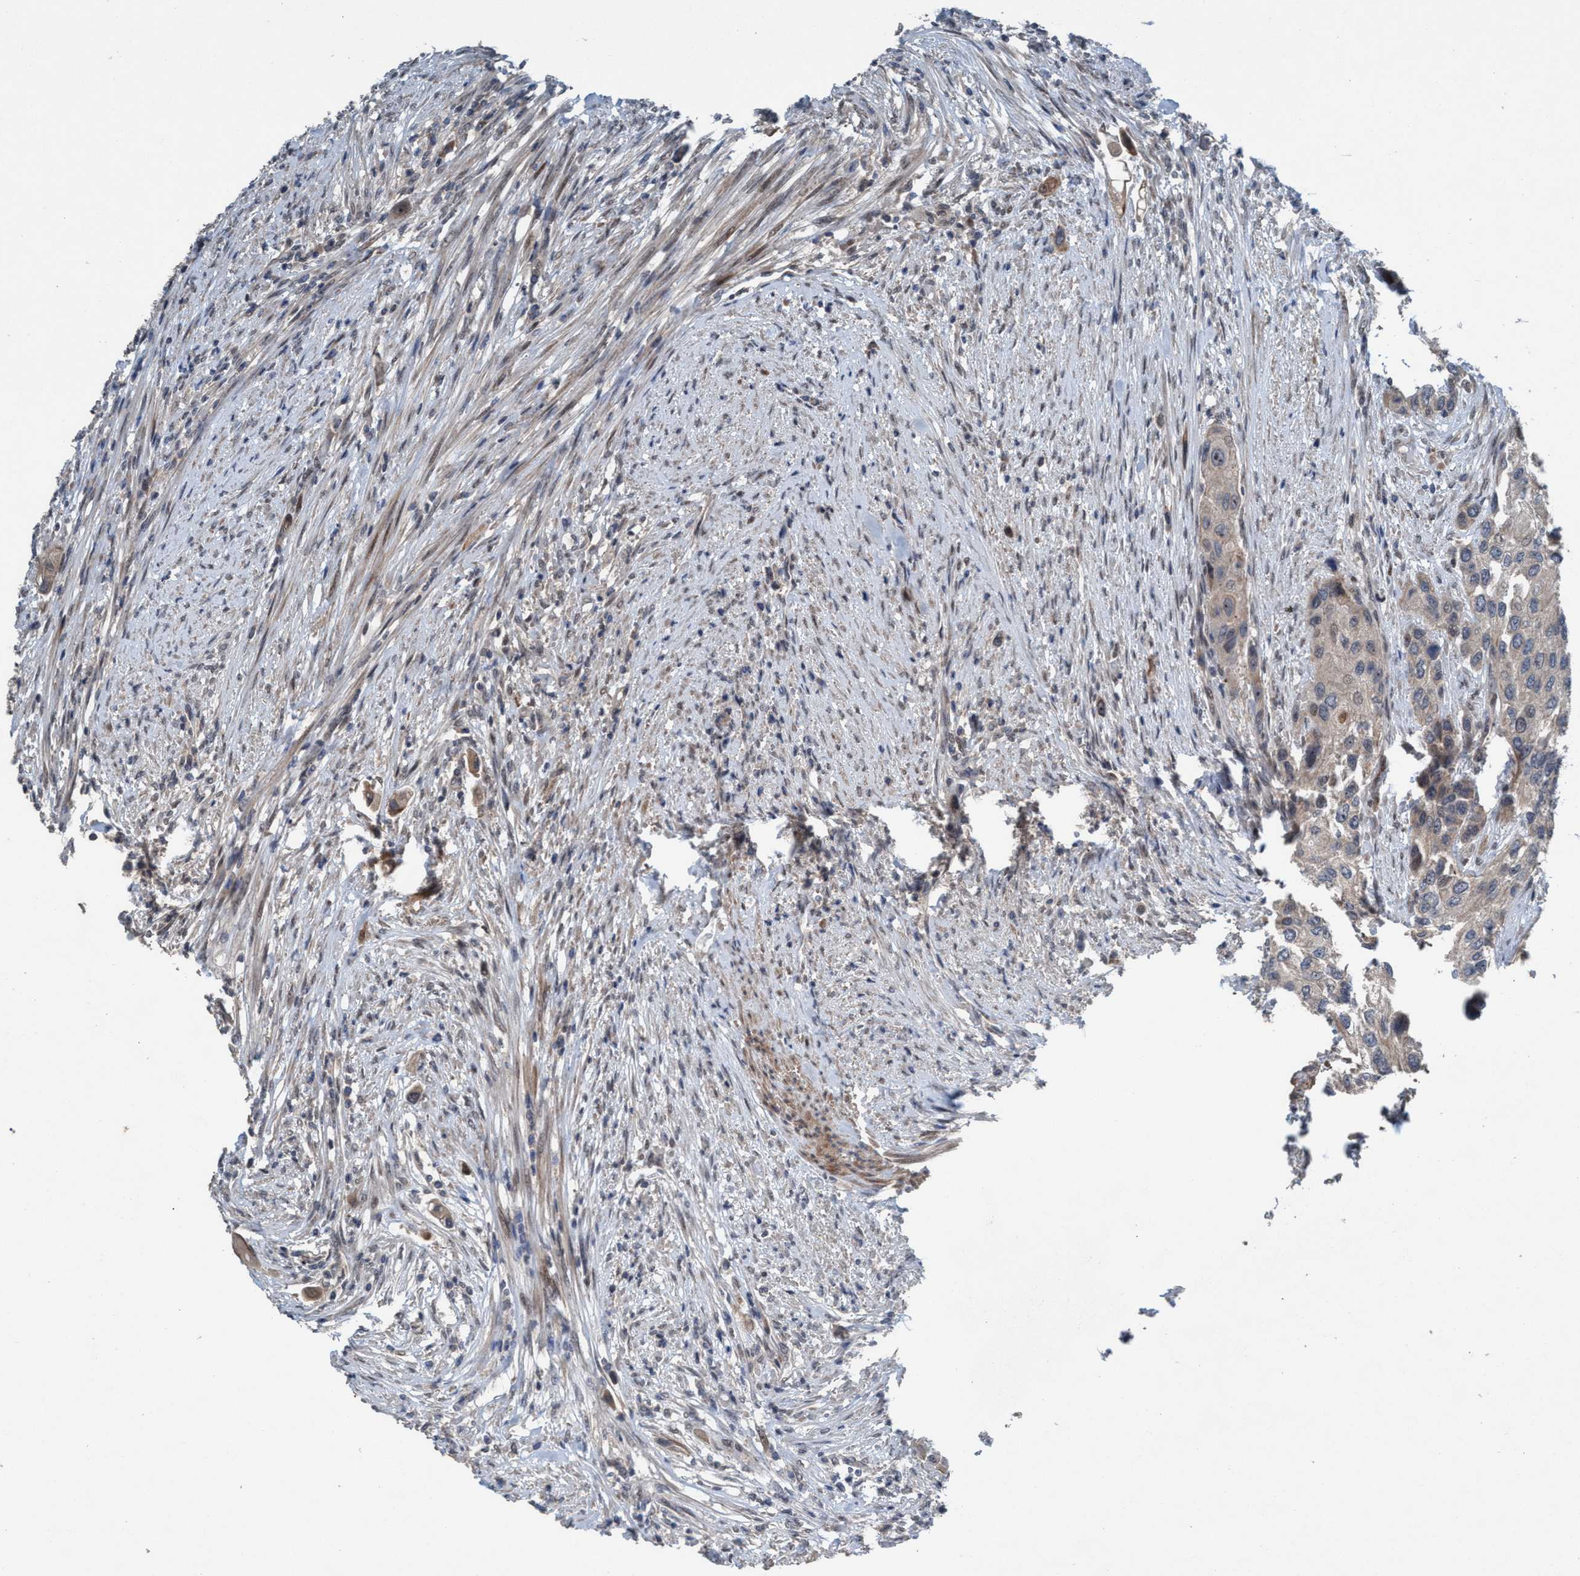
{"staining": {"intensity": "weak", "quantity": "25%-75%", "location": "cytoplasmic/membranous"}, "tissue": "urothelial cancer", "cell_type": "Tumor cells", "image_type": "cancer", "snomed": [{"axis": "morphology", "description": "Urothelial carcinoma, High grade"}, {"axis": "topography", "description": "Urinary bladder"}], "caption": "Protein staining of urothelial cancer tissue displays weak cytoplasmic/membranous positivity in approximately 25%-75% of tumor cells.", "gene": "NISCH", "patient": {"sex": "female", "age": 56}}